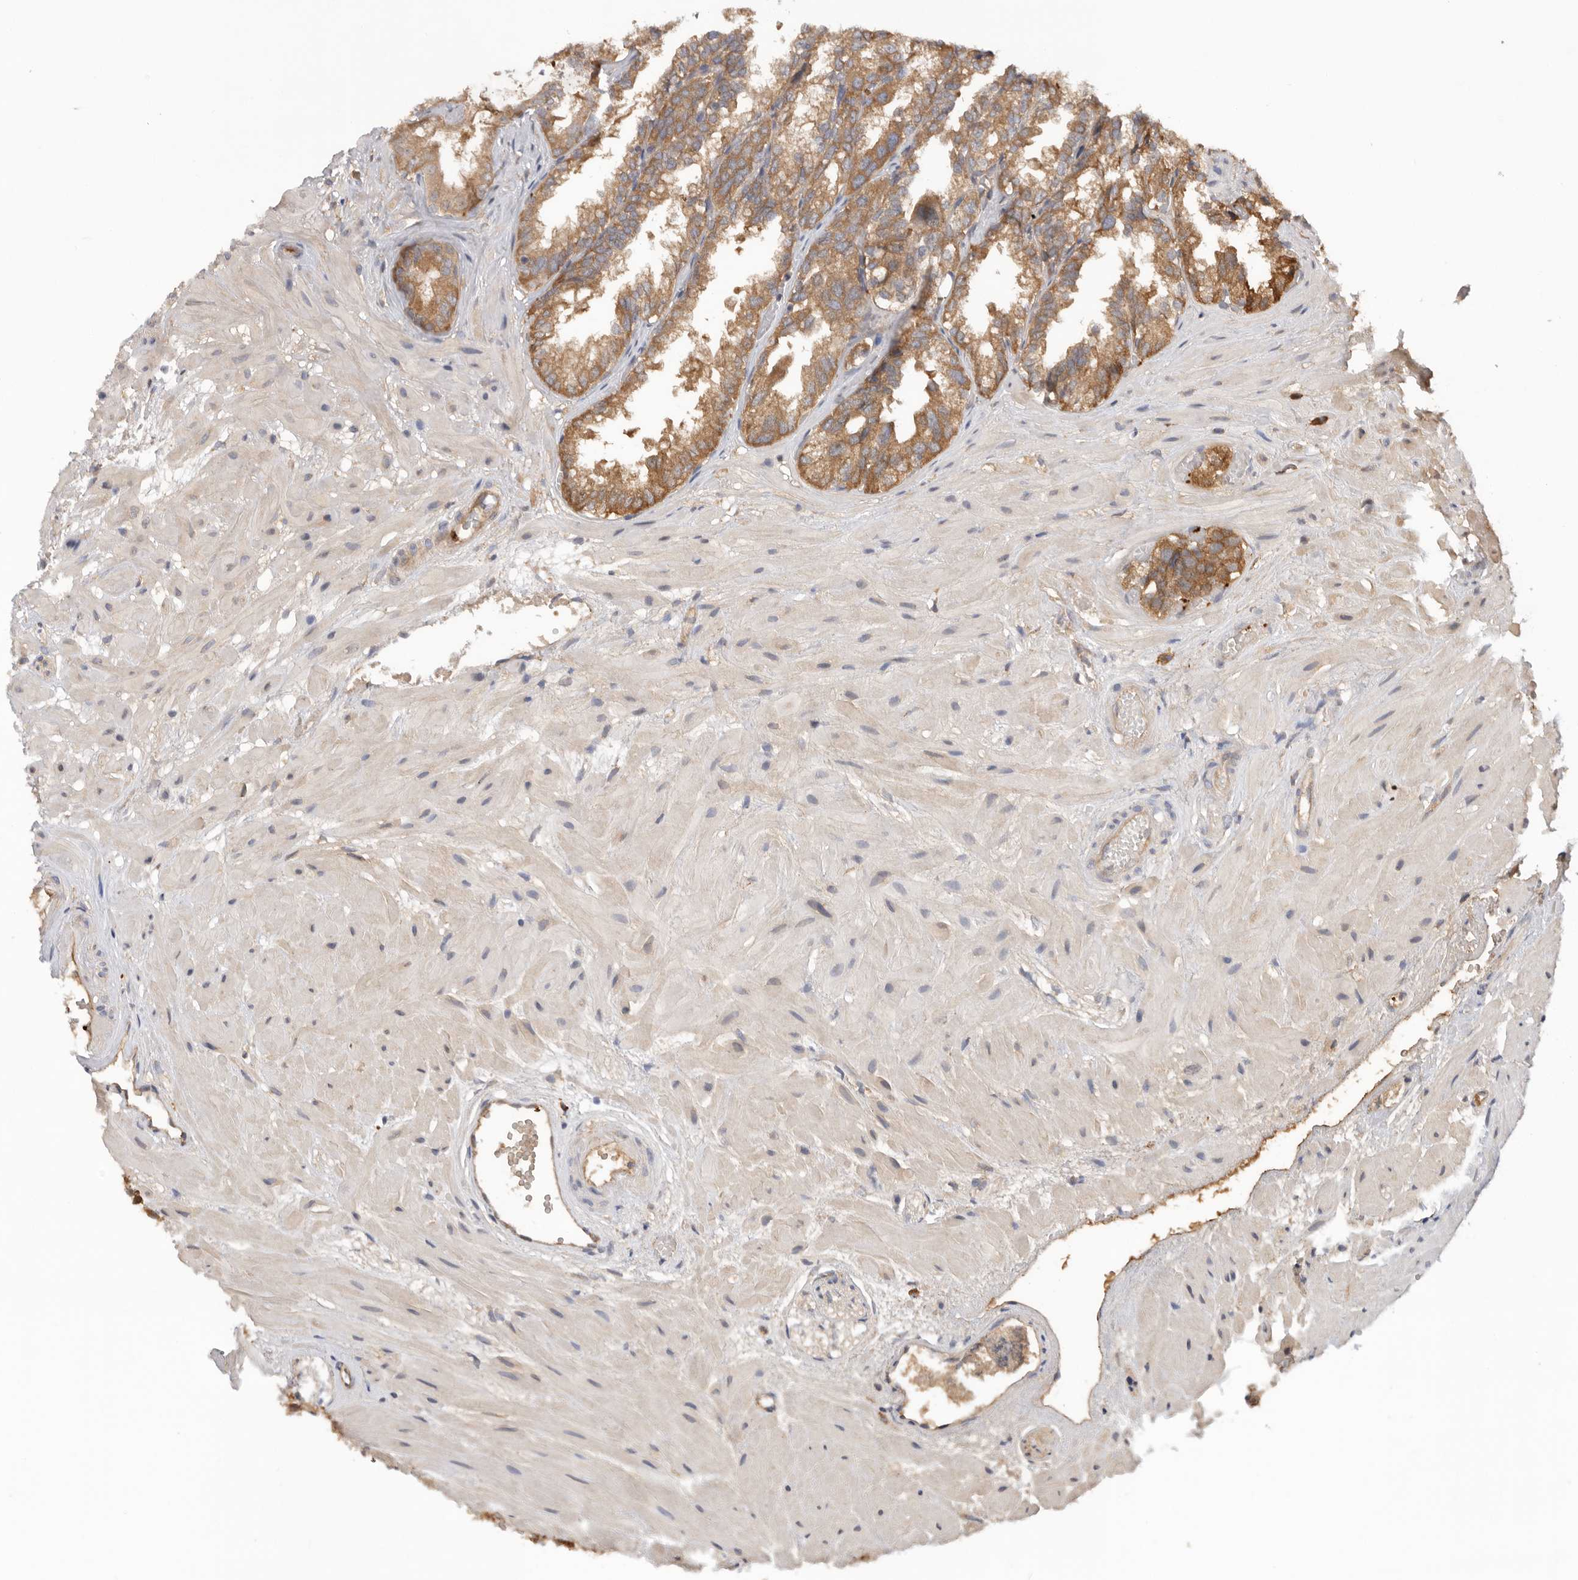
{"staining": {"intensity": "moderate", "quantity": ">75%", "location": "cytoplasmic/membranous"}, "tissue": "seminal vesicle", "cell_type": "Glandular cells", "image_type": "normal", "snomed": [{"axis": "morphology", "description": "Normal tissue, NOS"}, {"axis": "topography", "description": "Prostate"}, {"axis": "topography", "description": "Seminal veicle"}], "caption": "Immunohistochemistry (IHC) histopathology image of benign seminal vesicle: seminal vesicle stained using immunohistochemistry reveals medium levels of moderate protein expression localized specifically in the cytoplasmic/membranous of glandular cells, appearing as a cytoplasmic/membranous brown color.", "gene": "CDC42BPB", "patient": {"sex": "male", "age": 51}}